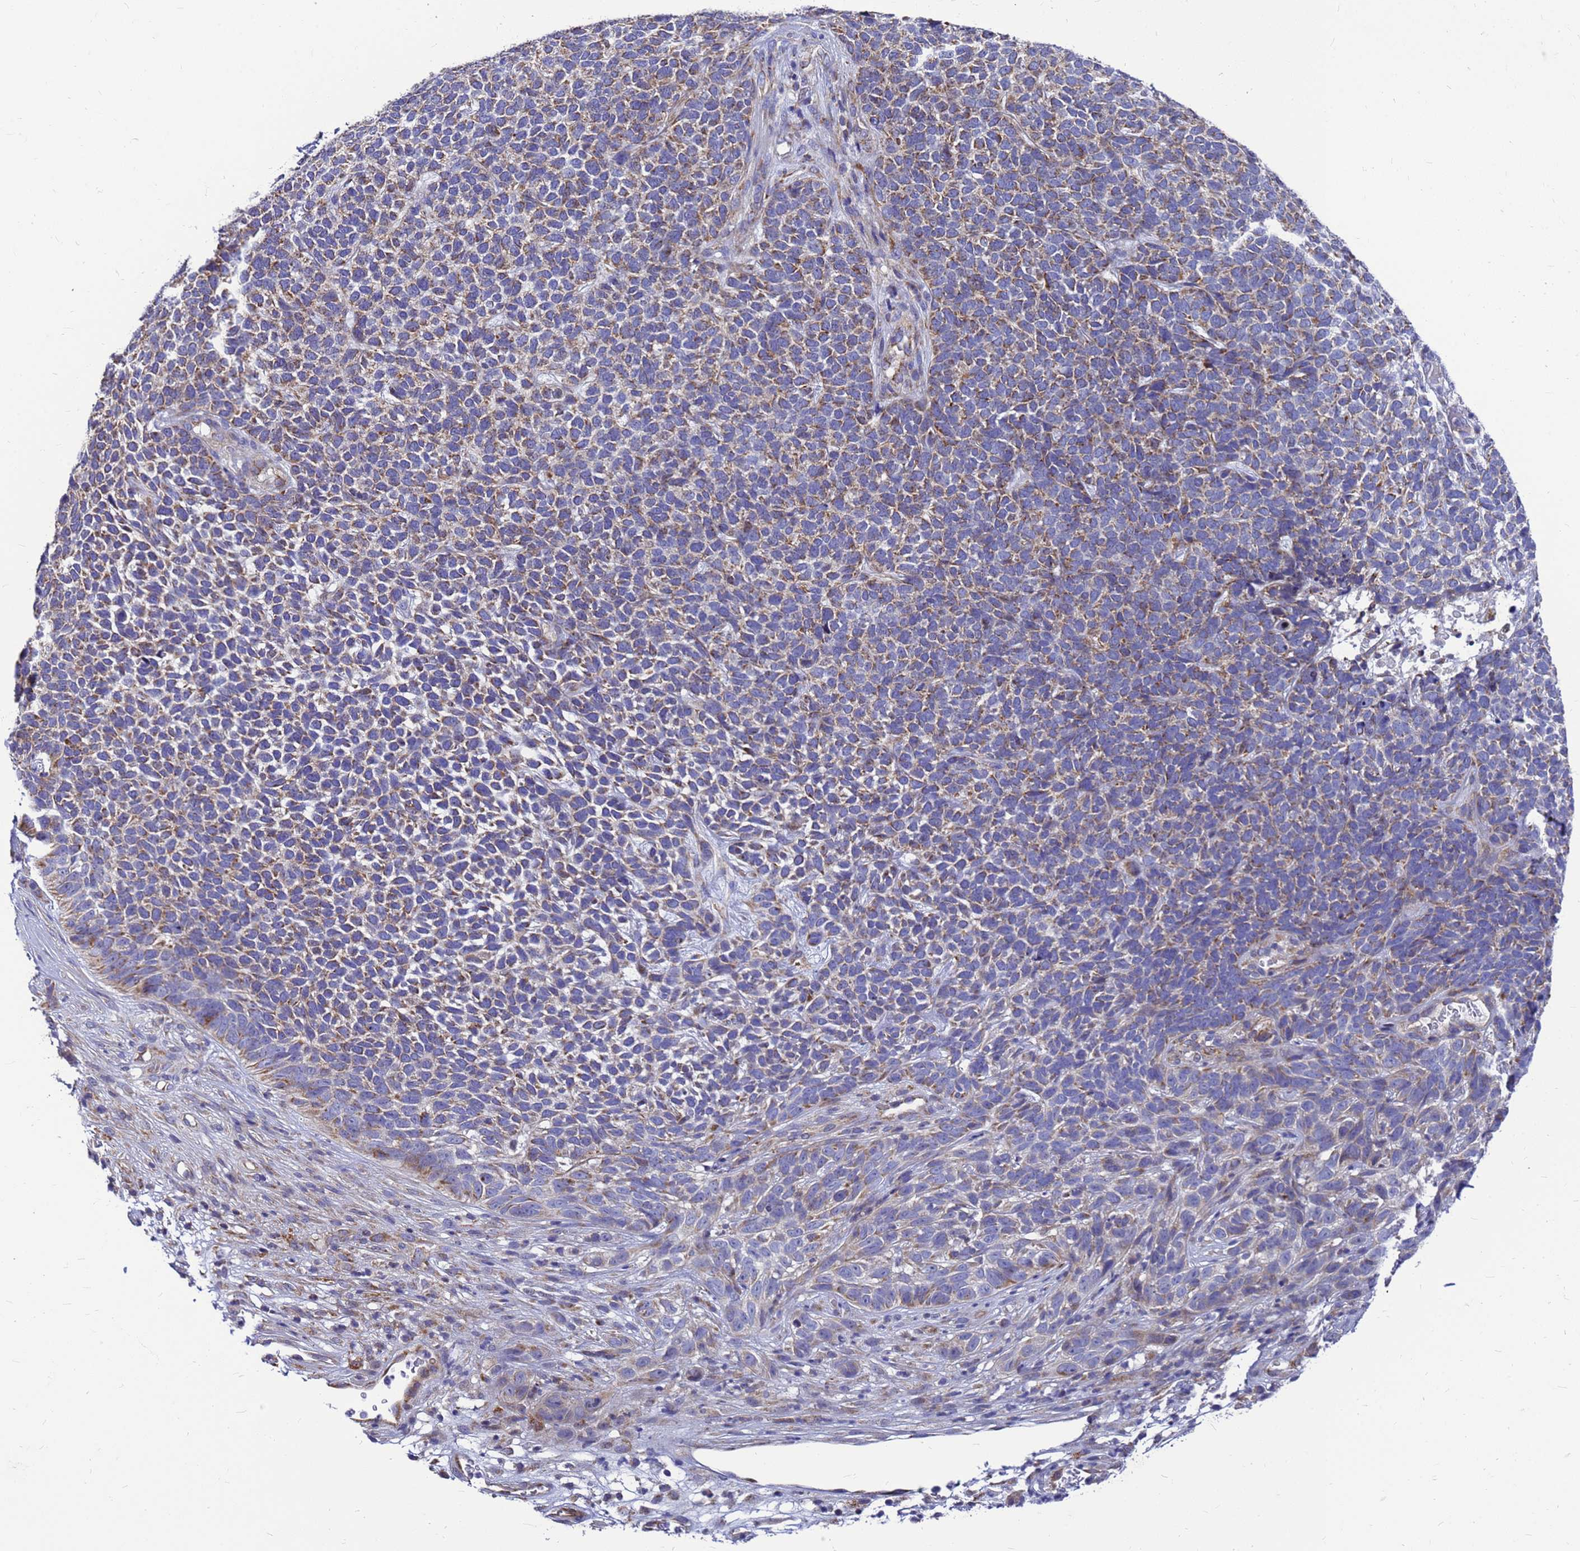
{"staining": {"intensity": "weak", "quantity": ">75%", "location": "cytoplasmic/membranous"}, "tissue": "skin cancer", "cell_type": "Tumor cells", "image_type": "cancer", "snomed": [{"axis": "morphology", "description": "Basal cell carcinoma"}, {"axis": "topography", "description": "Skin"}], "caption": "A histopathology image of basal cell carcinoma (skin) stained for a protein shows weak cytoplasmic/membranous brown staining in tumor cells.", "gene": "CMC4", "patient": {"sex": "female", "age": 84}}